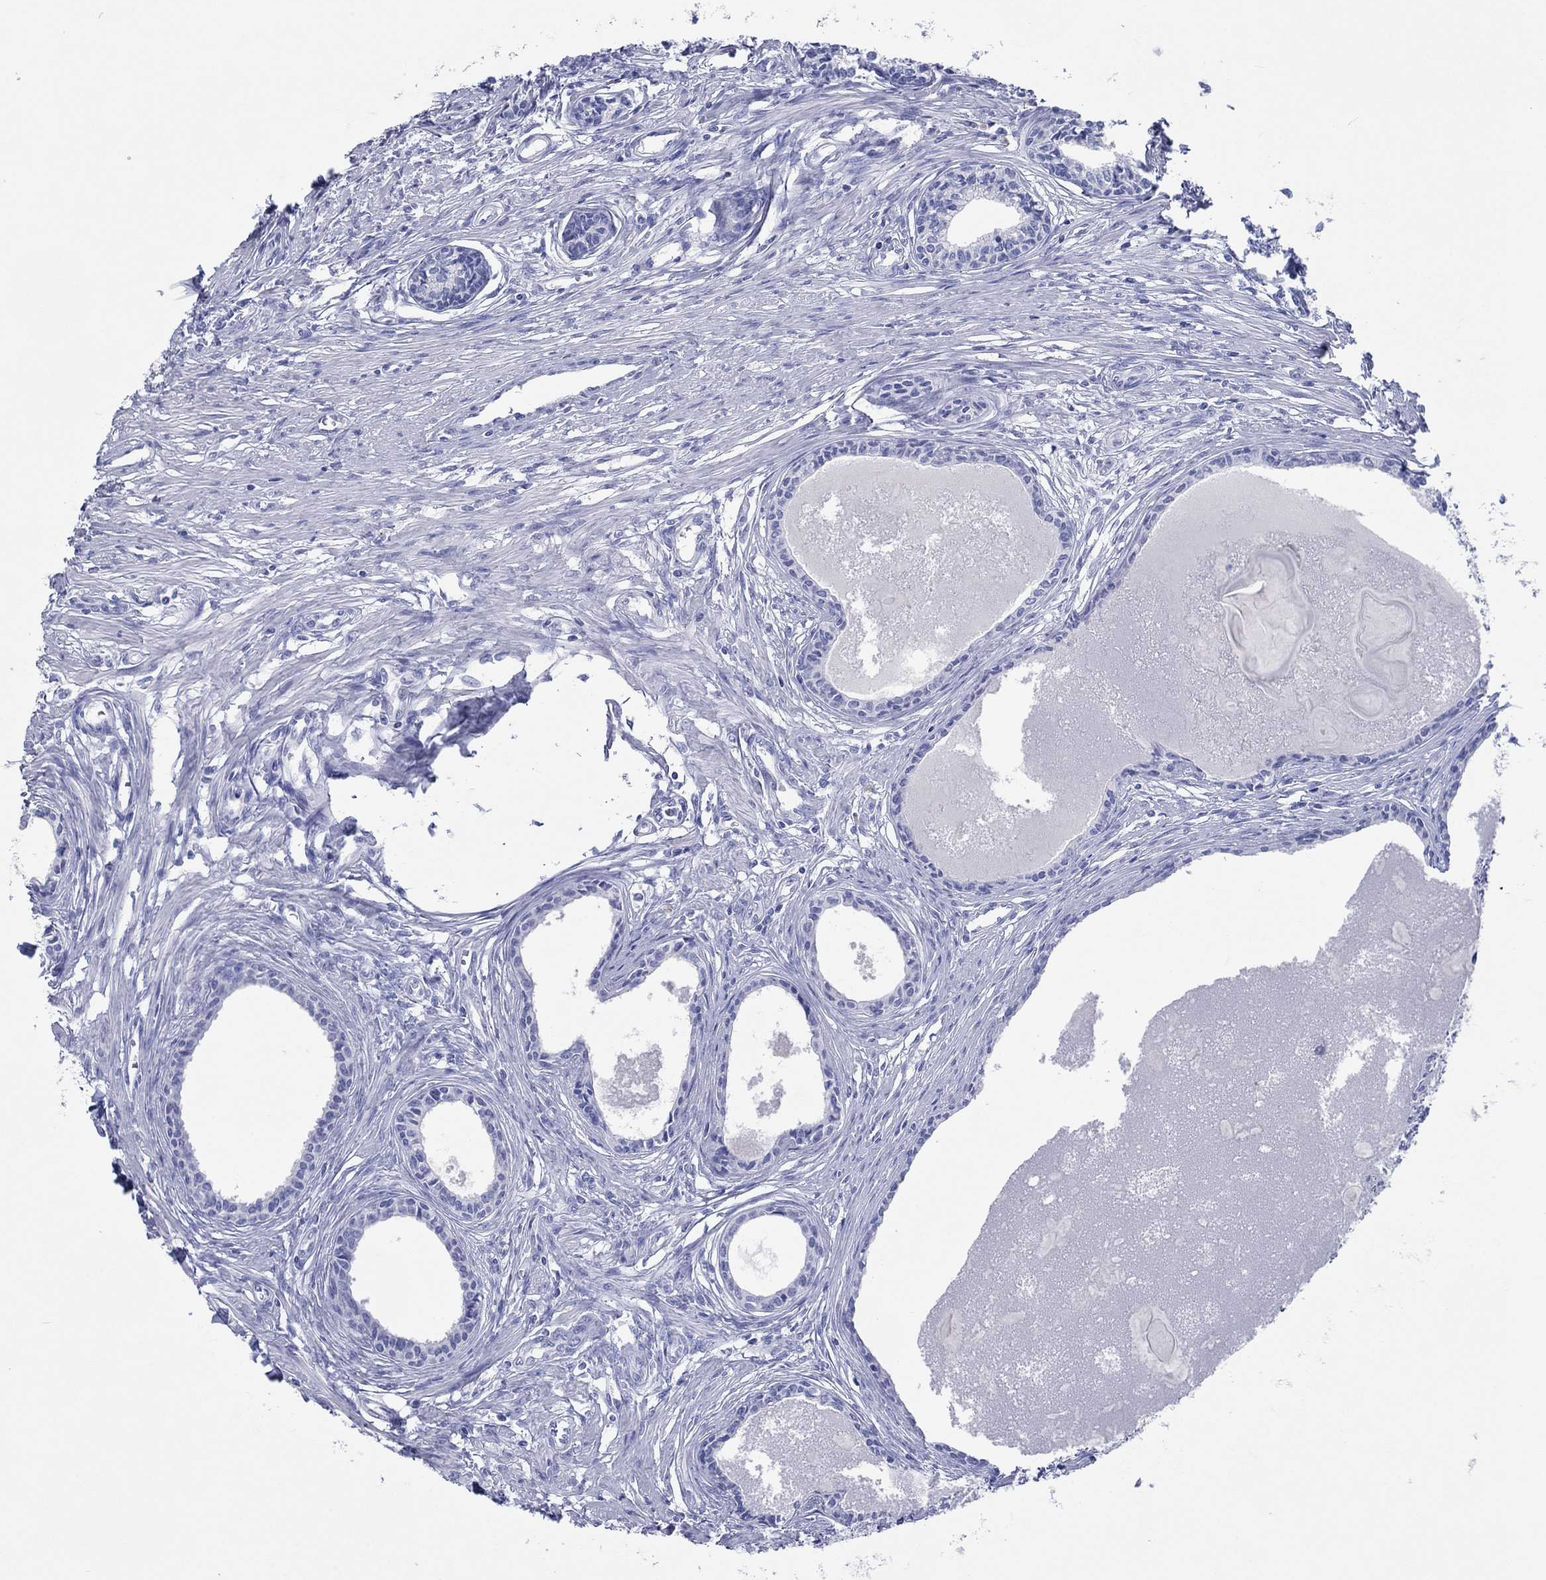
{"staining": {"intensity": "negative", "quantity": "none", "location": "none"}, "tissue": "prostate", "cell_type": "Glandular cells", "image_type": "normal", "snomed": [{"axis": "morphology", "description": "Normal tissue, NOS"}, {"axis": "topography", "description": "Prostate"}], "caption": "This is a micrograph of immunohistochemistry (IHC) staining of unremarkable prostate, which shows no positivity in glandular cells.", "gene": "HCRT", "patient": {"sex": "male", "age": 60}}